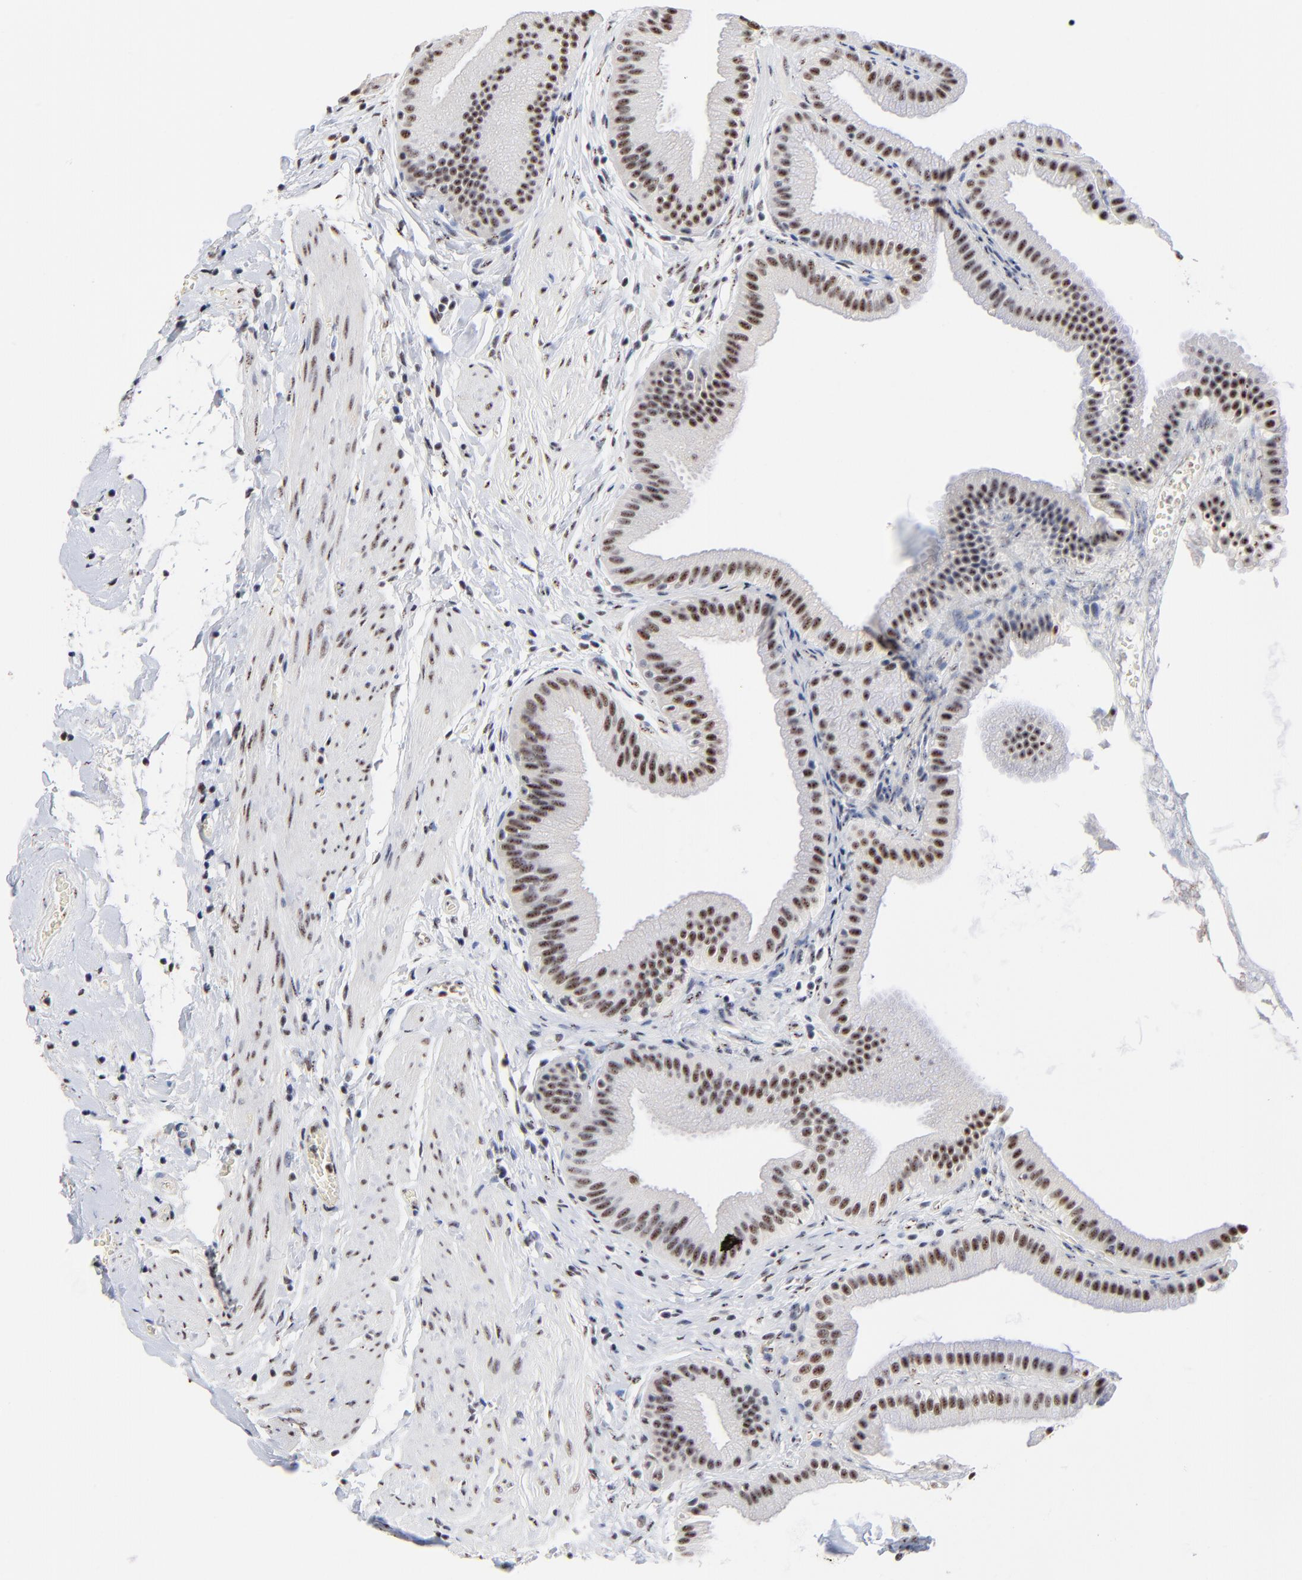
{"staining": {"intensity": "moderate", "quantity": ">75%", "location": "nuclear"}, "tissue": "gallbladder", "cell_type": "Glandular cells", "image_type": "normal", "snomed": [{"axis": "morphology", "description": "Normal tissue, NOS"}, {"axis": "topography", "description": "Gallbladder"}], "caption": "Protein expression analysis of normal human gallbladder reveals moderate nuclear positivity in approximately >75% of glandular cells. The staining was performed using DAB (3,3'-diaminobenzidine) to visualize the protein expression in brown, while the nuclei were stained in blue with hematoxylin (Magnification: 20x).", "gene": "MBD4", "patient": {"sex": "female", "age": 63}}